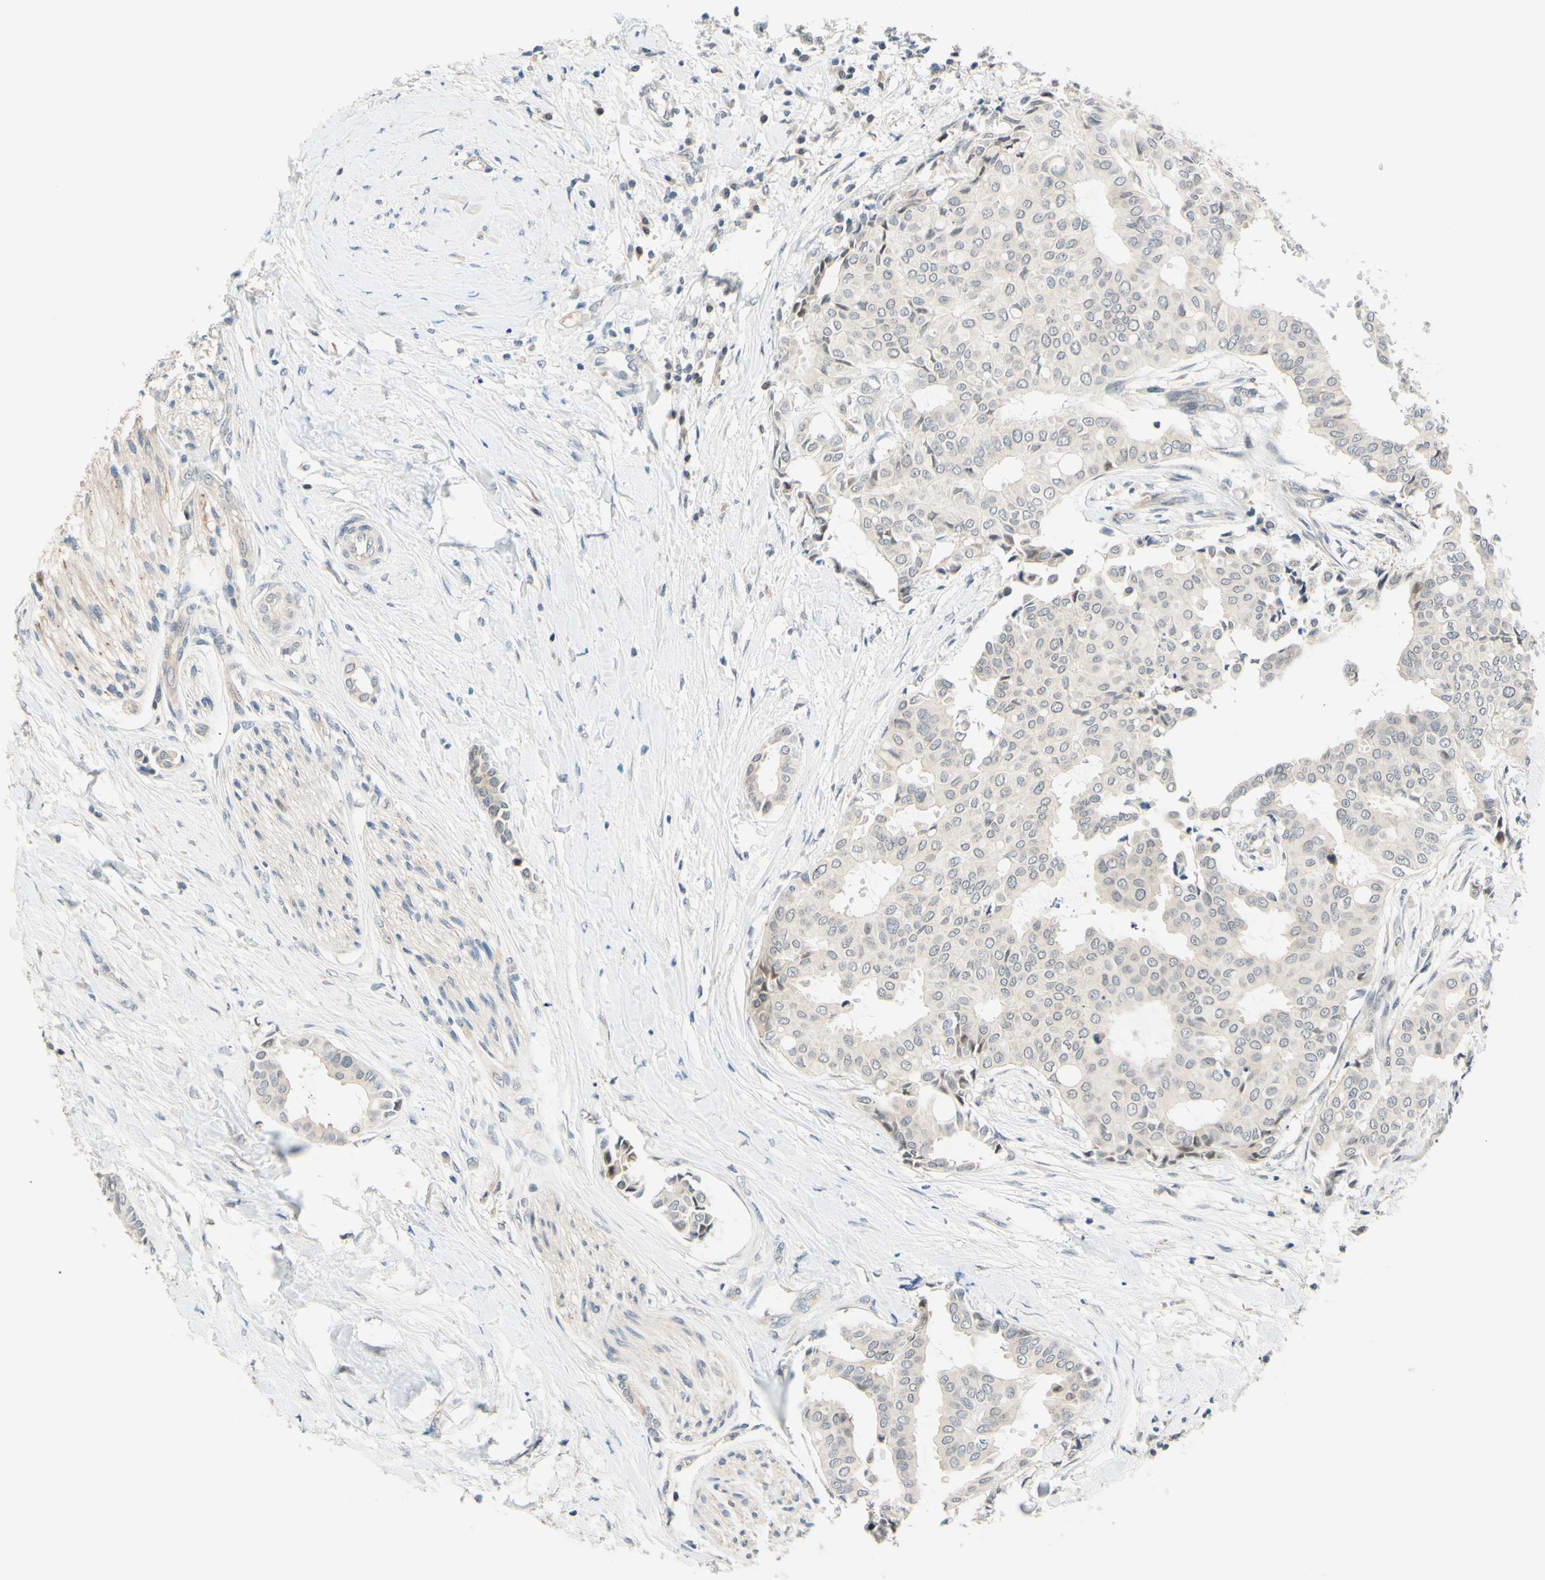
{"staining": {"intensity": "negative", "quantity": "none", "location": "none"}, "tissue": "head and neck cancer", "cell_type": "Tumor cells", "image_type": "cancer", "snomed": [{"axis": "morphology", "description": "Adenocarcinoma, NOS"}, {"axis": "topography", "description": "Salivary gland"}, {"axis": "topography", "description": "Head-Neck"}], "caption": "DAB immunohistochemical staining of adenocarcinoma (head and neck) reveals no significant positivity in tumor cells.", "gene": "C2CD2L", "patient": {"sex": "female", "age": 59}}